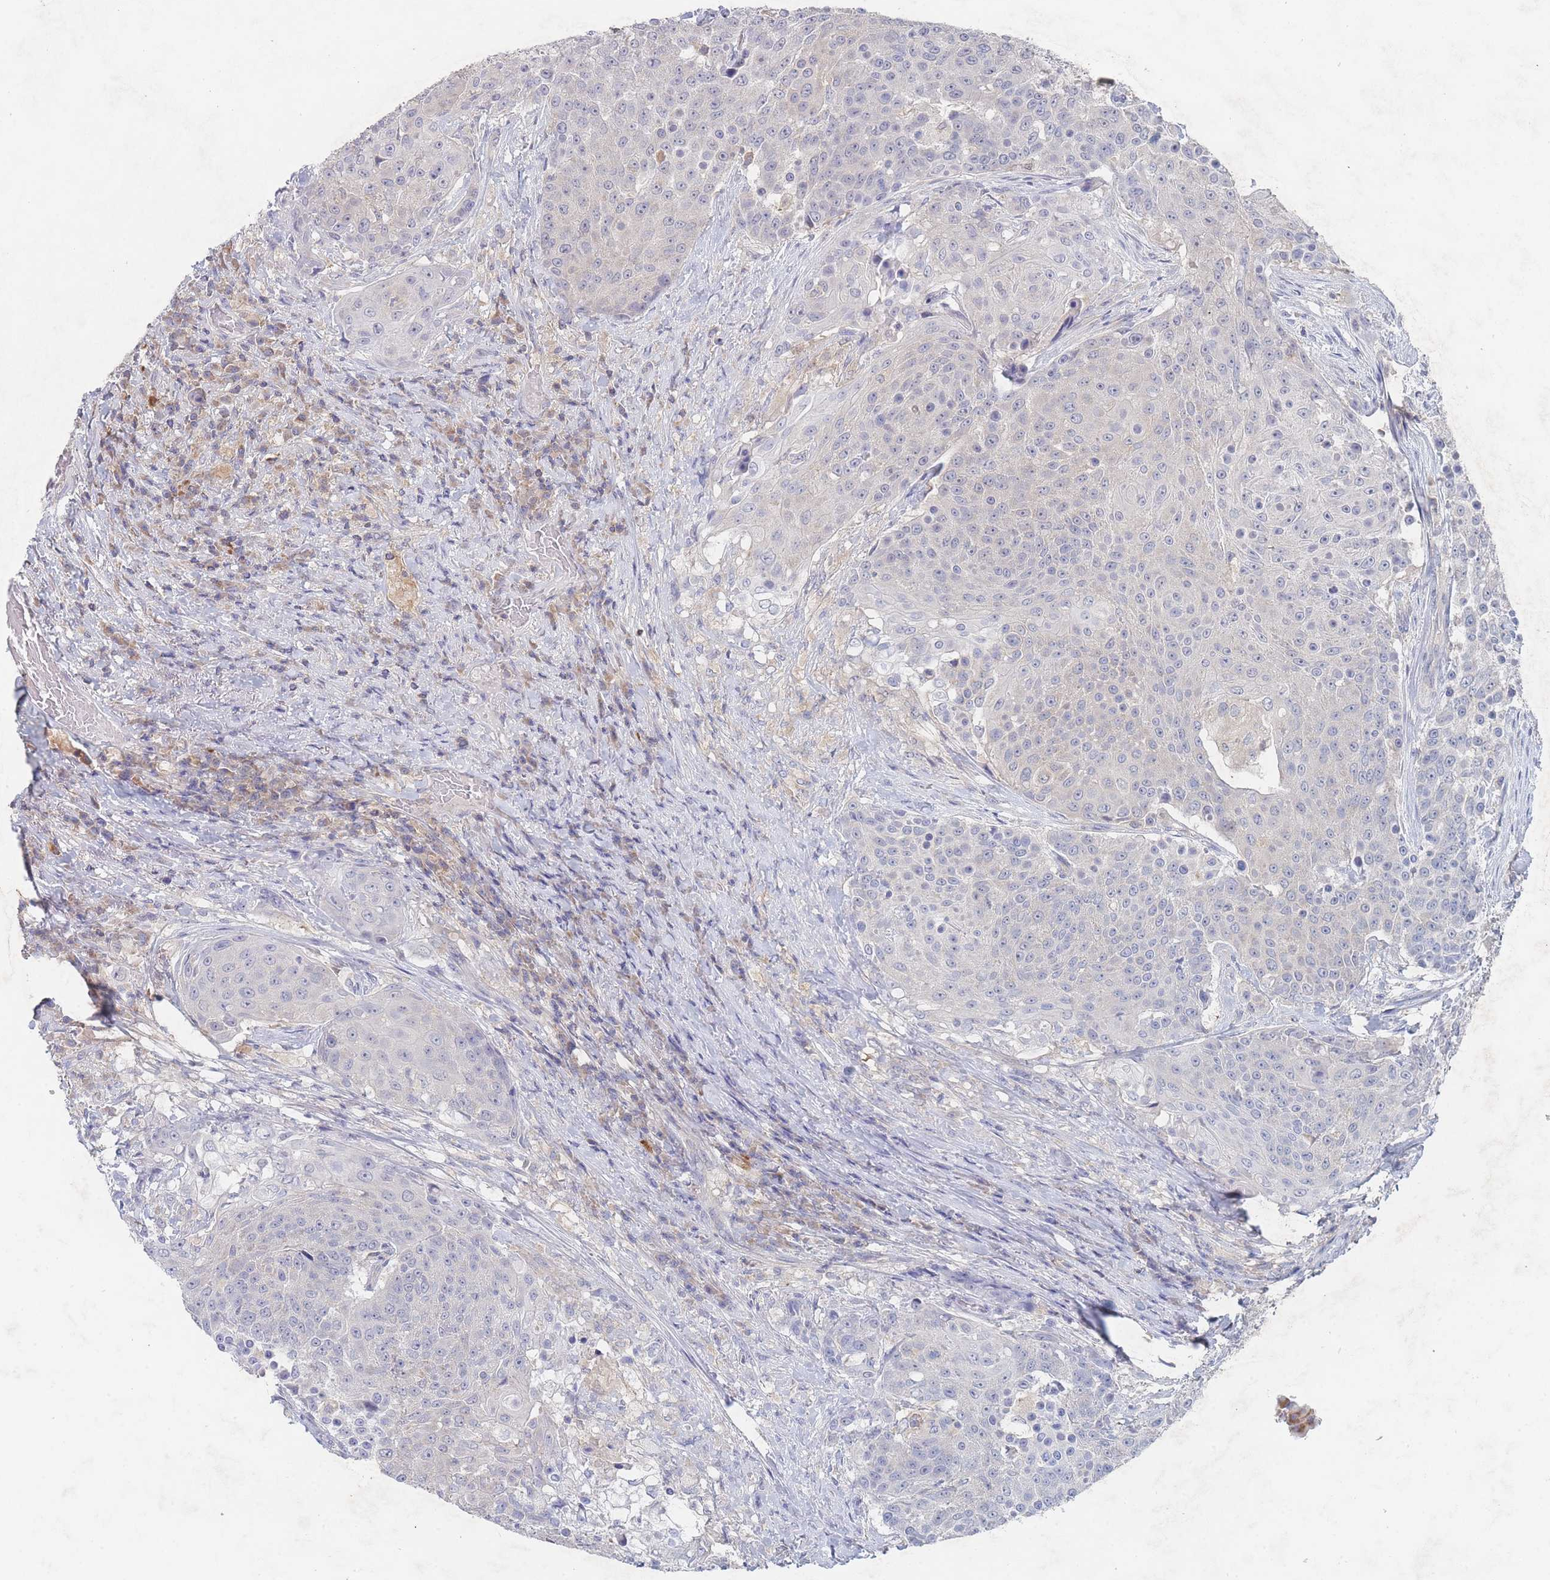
{"staining": {"intensity": "negative", "quantity": "none", "location": "none"}, "tissue": "urothelial cancer", "cell_type": "Tumor cells", "image_type": "cancer", "snomed": [{"axis": "morphology", "description": "Urothelial carcinoma, High grade"}, {"axis": "topography", "description": "Urinary bladder"}], "caption": "Immunohistochemistry photomicrograph of urothelial cancer stained for a protein (brown), which shows no expression in tumor cells. (DAB immunohistochemistry with hematoxylin counter stain).", "gene": "PPP6C", "patient": {"sex": "female", "age": 63}}